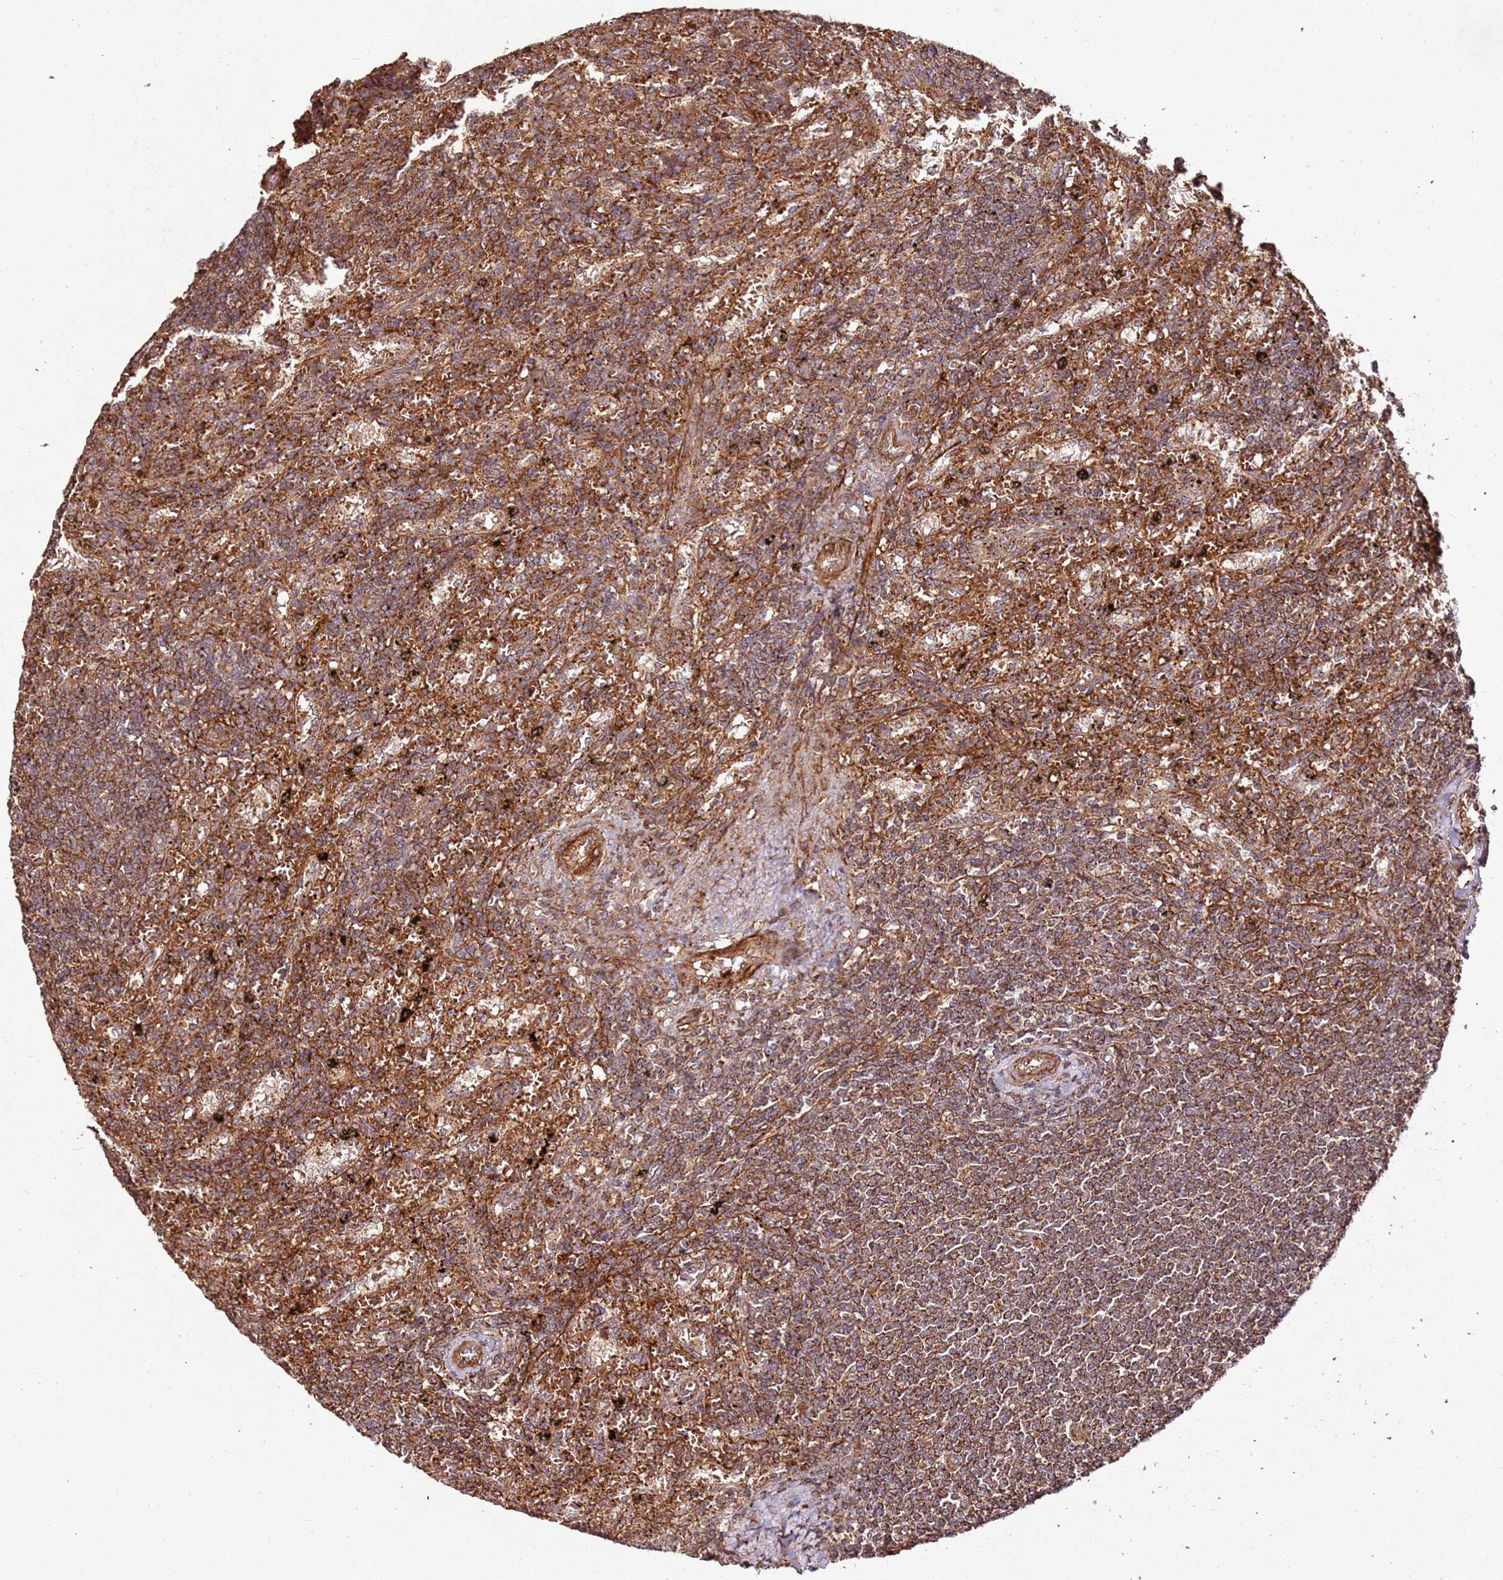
{"staining": {"intensity": "moderate", "quantity": ">75%", "location": "cytoplasmic/membranous"}, "tissue": "lymphoma", "cell_type": "Tumor cells", "image_type": "cancer", "snomed": [{"axis": "morphology", "description": "Malignant lymphoma, non-Hodgkin's type, Low grade"}, {"axis": "topography", "description": "Spleen"}], "caption": "The micrograph shows a brown stain indicating the presence of a protein in the cytoplasmic/membranous of tumor cells in lymphoma.", "gene": "FAM186A", "patient": {"sex": "male", "age": 76}}